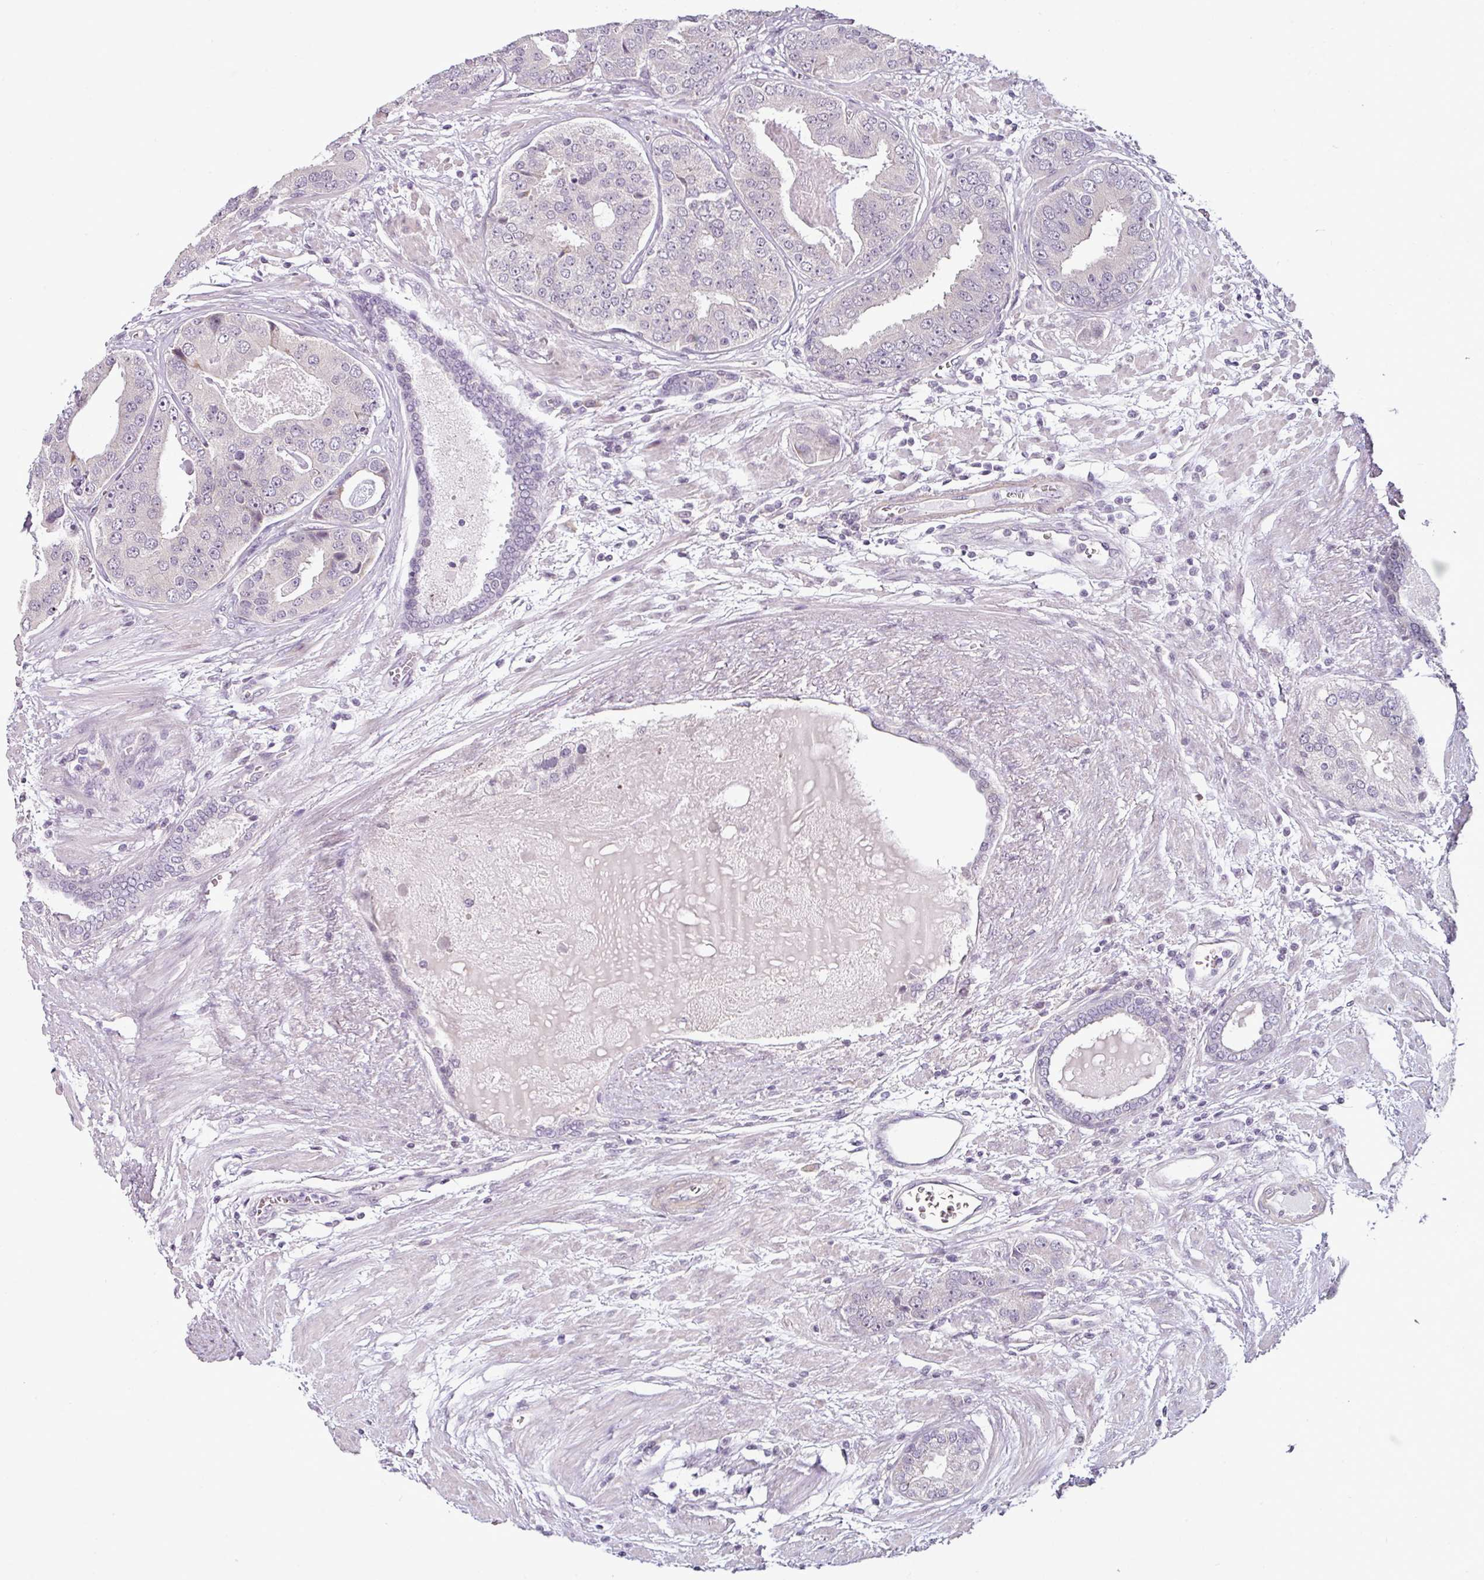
{"staining": {"intensity": "negative", "quantity": "none", "location": "none"}, "tissue": "prostate cancer", "cell_type": "Tumor cells", "image_type": "cancer", "snomed": [{"axis": "morphology", "description": "Adenocarcinoma, High grade"}, {"axis": "topography", "description": "Prostate"}], "caption": "A high-resolution histopathology image shows IHC staining of prostate cancer (high-grade adenocarcinoma), which exhibits no significant staining in tumor cells.", "gene": "OR52D1", "patient": {"sex": "male", "age": 71}}